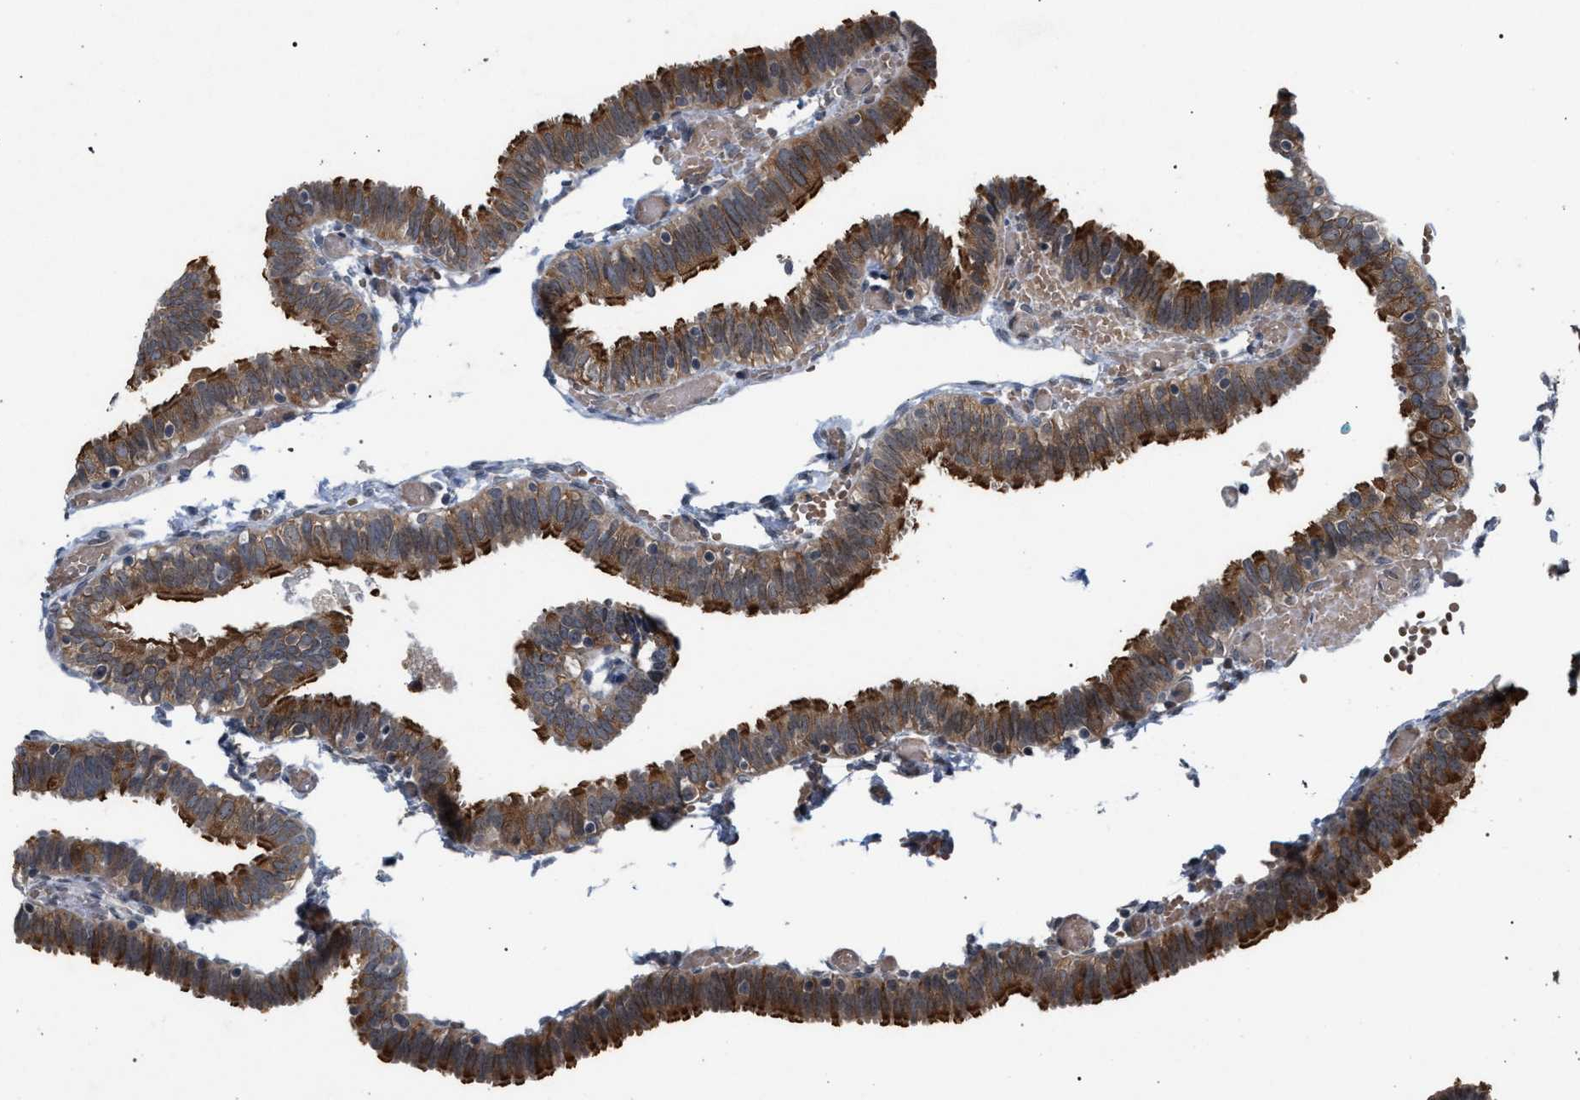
{"staining": {"intensity": "strong", "quantity": ">75%", "location": "cytoplasmic/membranous"}, "tissue": "fallopian tube", "cell_type": "Glandular cells", "image_type": "normal", "snomed": [{"axis": "morphology", "description": "Normal tissue, NOS"}, {"axis": "topography", "description": "Fallopian tube"}], "caption": "Unremarkable fallopian tube exhibits strong cytoplasmic/membranous staining in approximately >75% of glandular cells (DAB = brown stain, brightfield microscopy at high magnification)..", "gene": "IRAK4", "patient": {"sex": "female", "age": 46}}